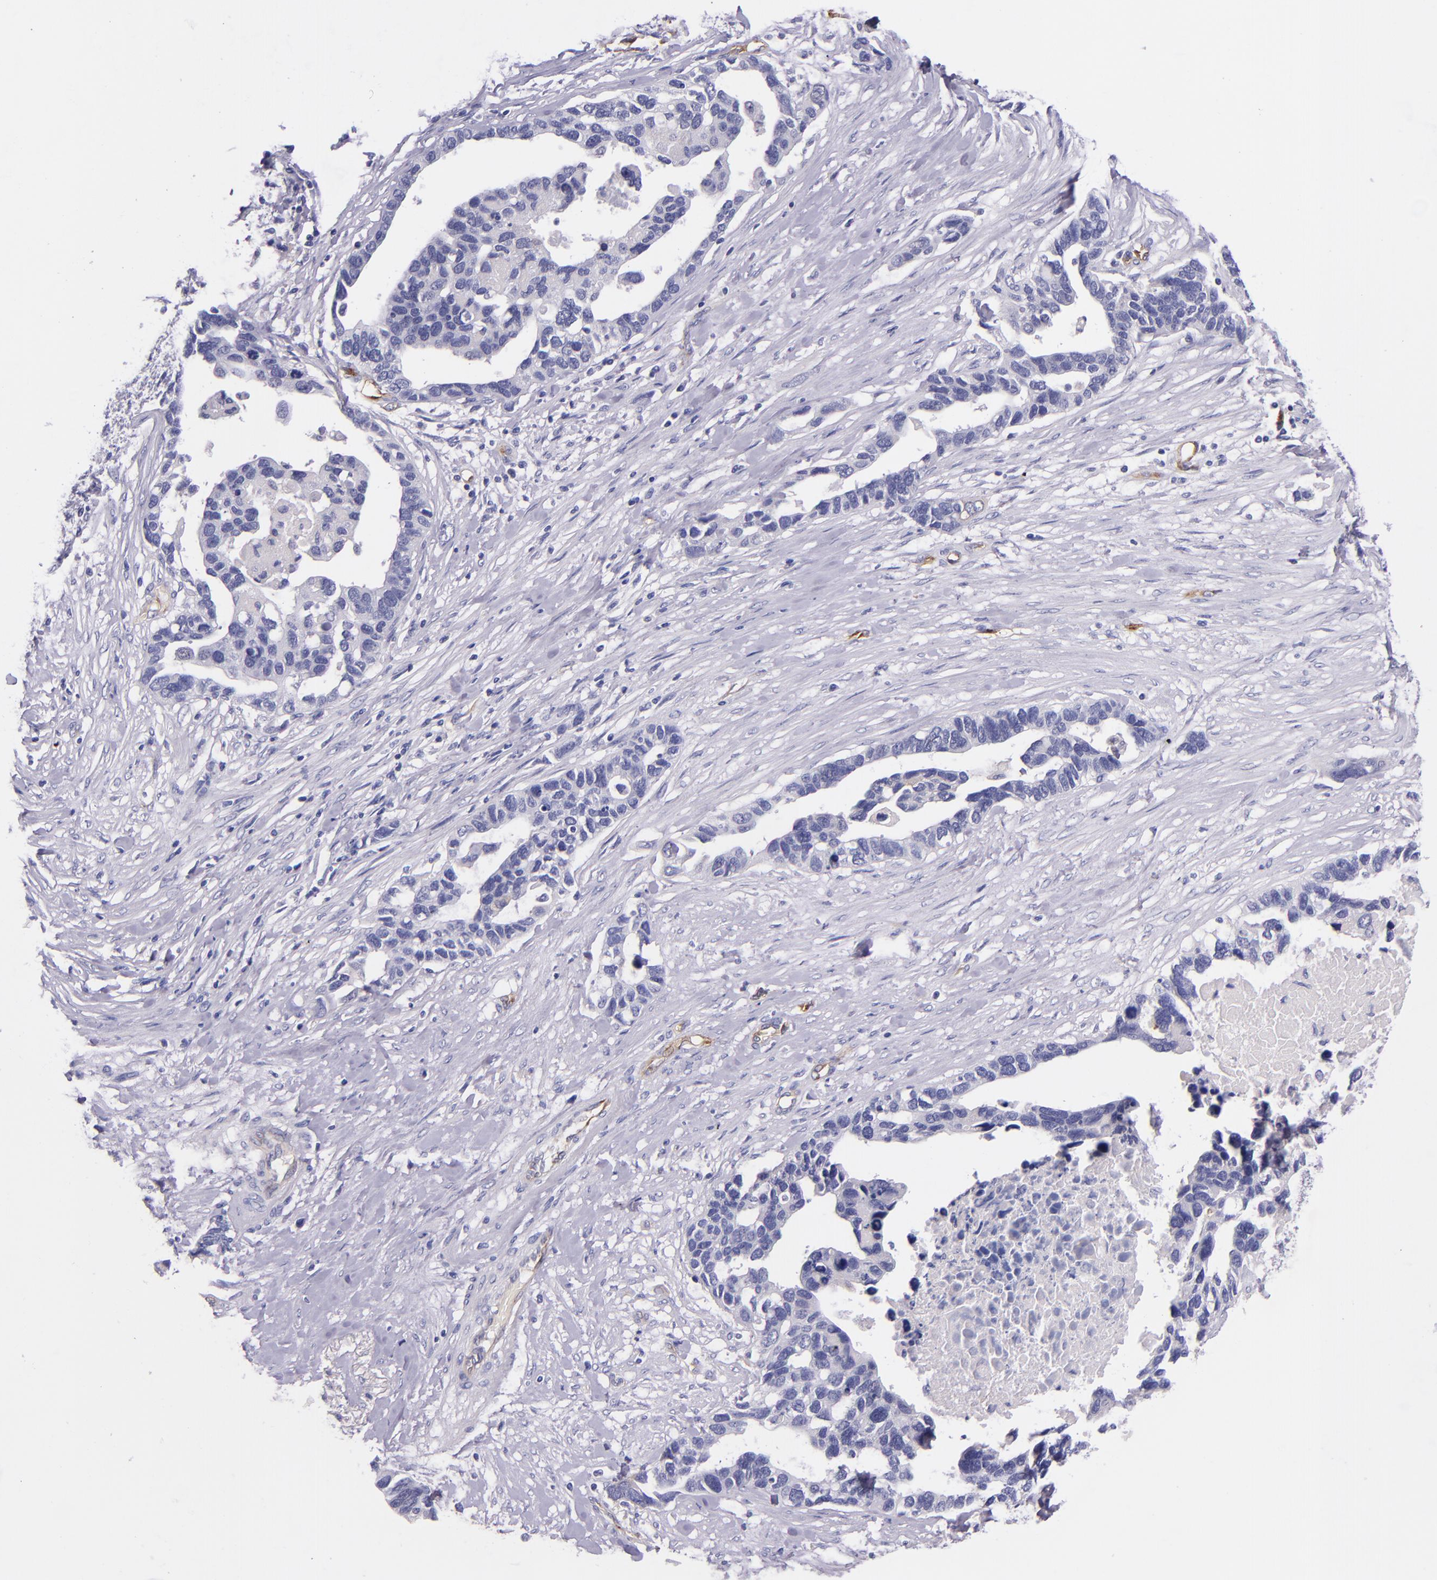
{"staining": {"intensity": "negative", "quantity": "none", "location": "none"}, "tissue": "ovarian cancer", "cell_type": "Tumor cells", "image_type": "cancer", "snomed": [{"axis": "morphology", "description": "Cystadenocarcinoma, serous, NOS"}, {"axis": "topography", "description": "Ovary"}], "caption": "Immunohistochemistry (IHC) photomicrograph of ovarian serous cystadenocarcinoma stained for a protein (brown), which reveals no staining in tumor cells.", "gene": "NOS3", "patient": {"sex": "female", "age": 54}}